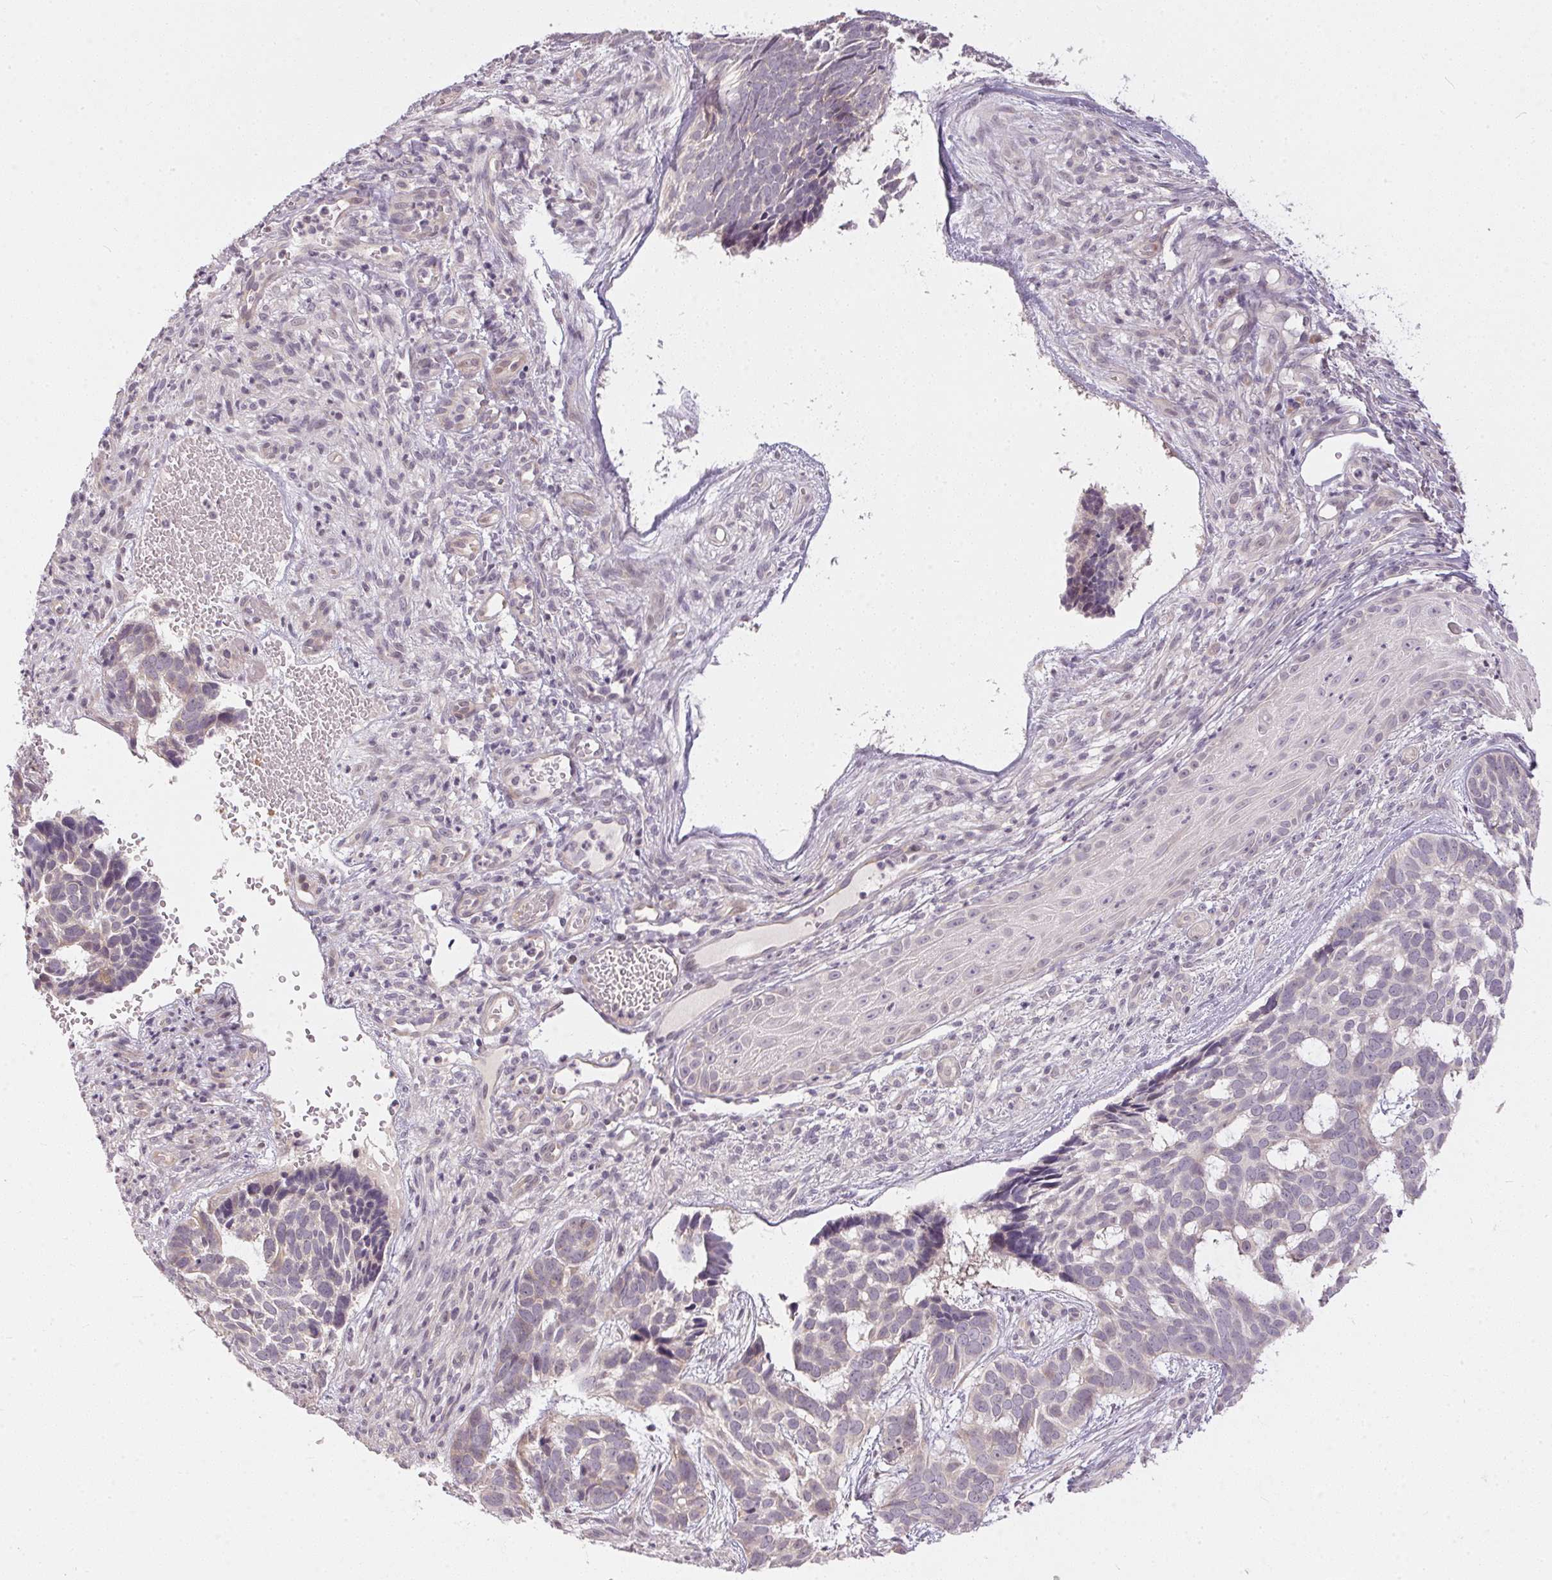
{"staining": {"intensity": "negative", "quantity": "none", "location": "none"}, "tissue": "skin cancer", "cell_type": "Tumor cells", "image_type": "cancer", "snomed": [{"axis": "morphology", "description": "Basal cell carcinoma"}, {"axis": "topography", "description": "Skin"}], "caption": "A high-resolution photomicrograph shows immunohistochemistry (IHC) staining of skin cancer (basal cell carcinoma), which demonstrates no significant staining in tumor cells.", "gene": "TTC23L", "patient": {"sex": "male", "age": 78}}